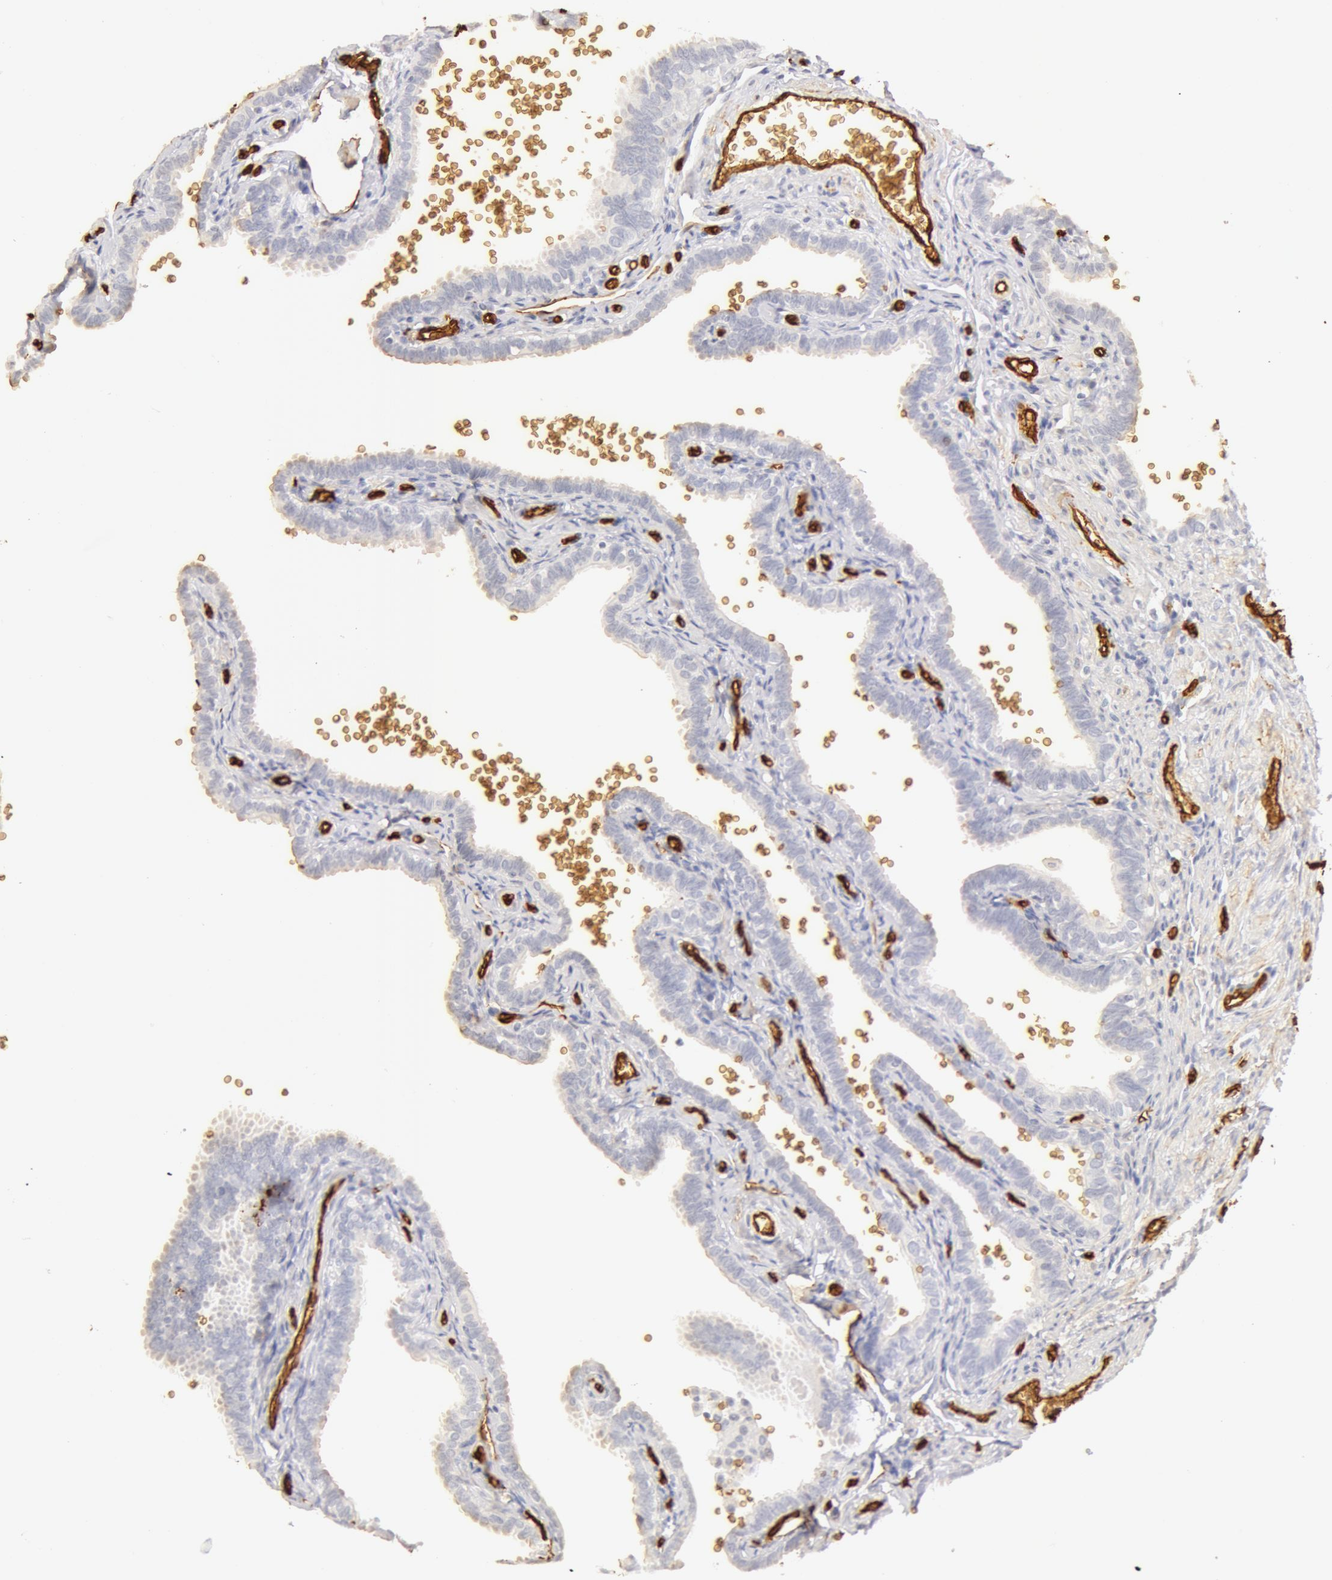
{"staining": {"intensity": "negative", "quantity": "none", "location": "none"}, "tissue": "fallopian tube", "cell_type": "Glandular cells", "image_type": "normal", "snomed": [{"axis": "morphology", "description": "Normal tissue, NOS"}, {"axis": "topography", "description": "Fallopian tube"}], "caption": "Immunohistochemistry (IHC) micrograph of normal fallopian tube stained for a protein (brown), which exhibits no staining in glandular cells.", "gene": "AQP1", "patient": {"sex": "female", "age": 35}}